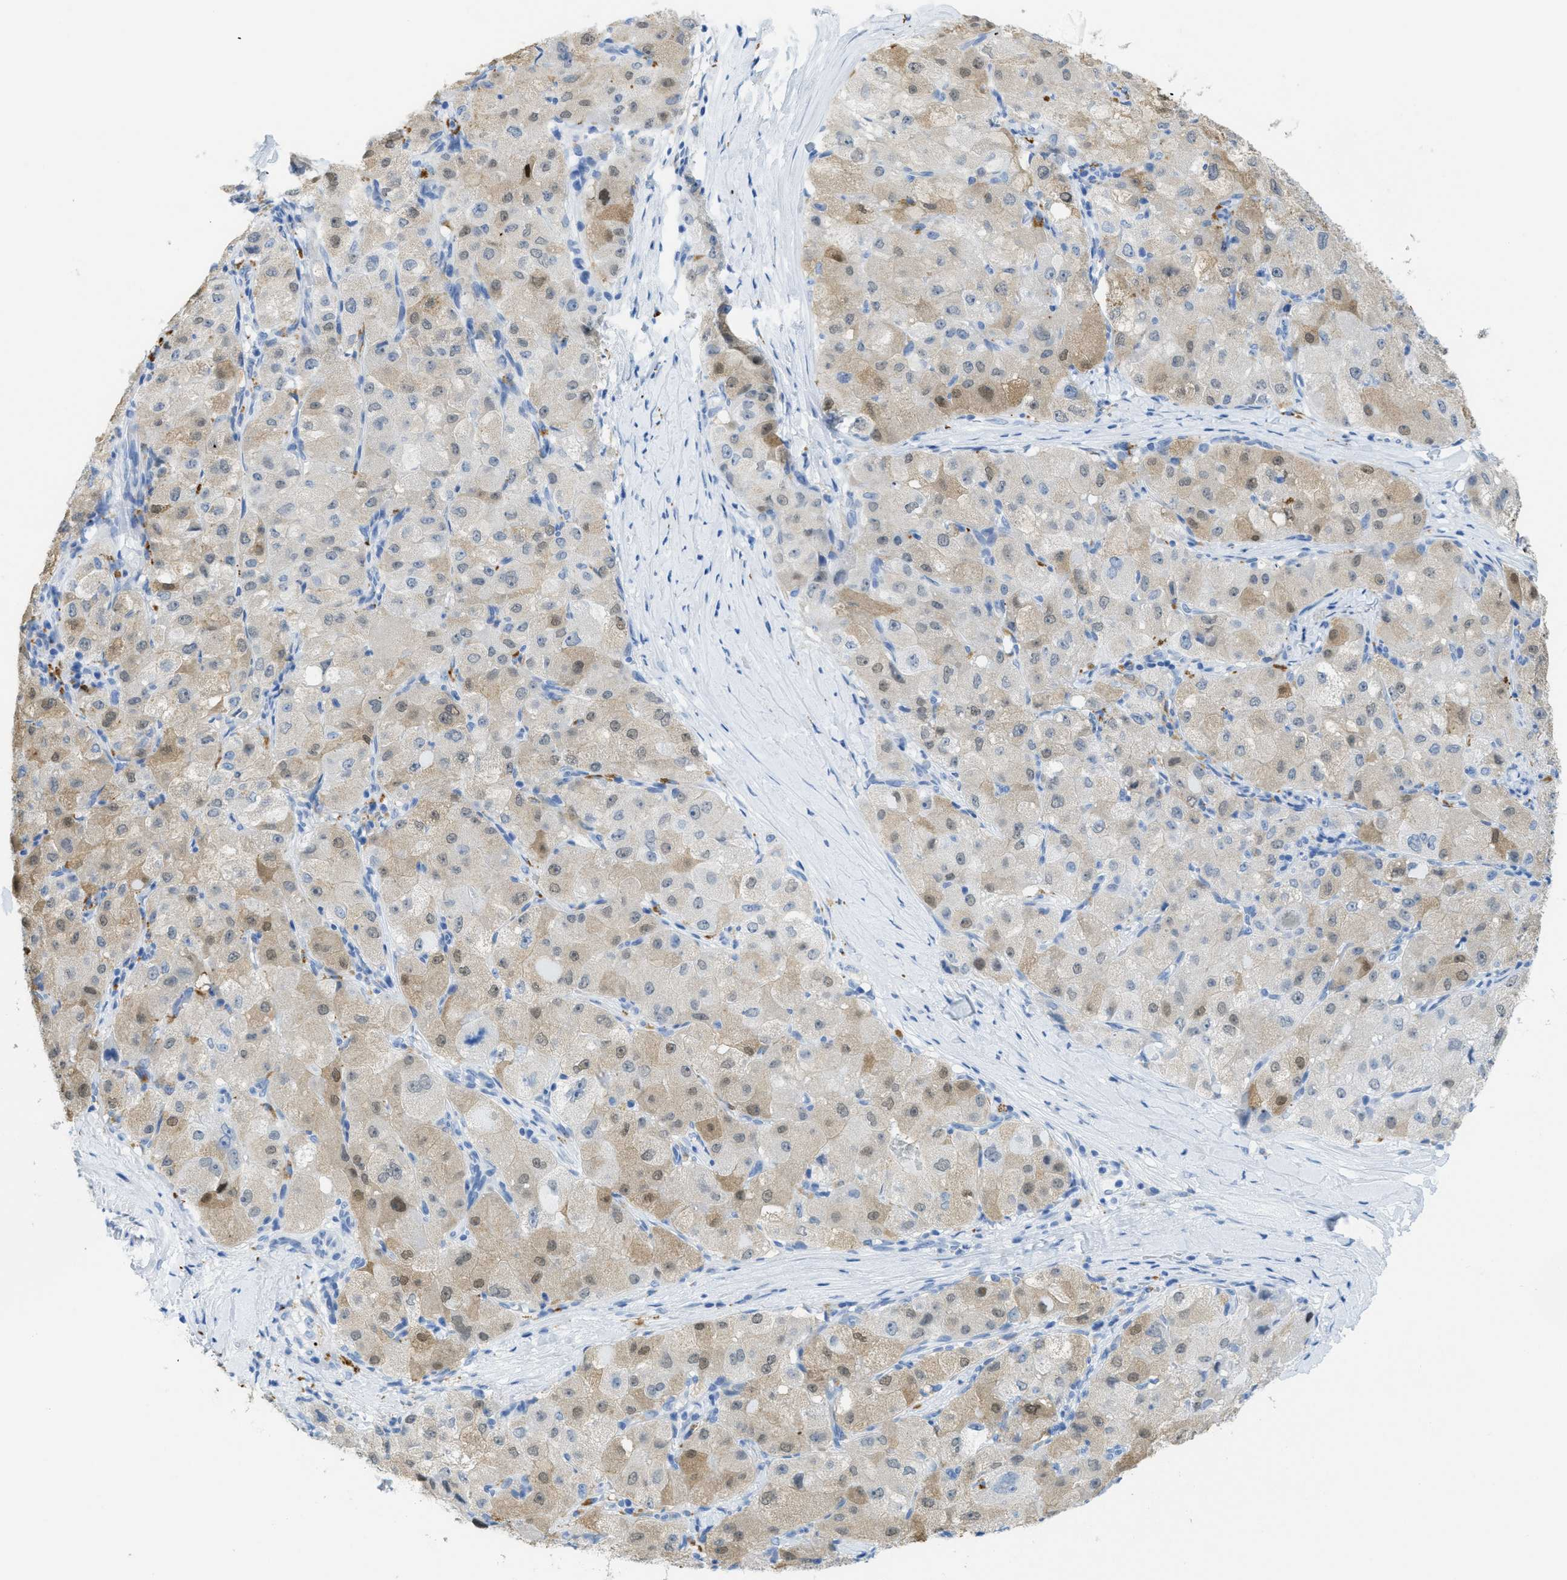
{"staining": {"intensity": "weak", "quantity": "25%-75%", "location": "cytoplasmic/membranous"}, "tissue": "liver cancer", "cell_type": "Tumor cells", "image_type": "cancer", "snomed": [{"axis": "morphology", "description": "Carcinoma, Hepatocellular, NOS"}, {"axis": "topography", "description": "Liver"}], "caption": "Approximately 25%-75% of tumor cells in liver cancer (hepatocellular carcinoma) reveal weak cytoplasmic/membranous protein positivity as visualized by brown immunohistochemical staining.", "gene": "WDR4", "patient": {"sex": "male", "age": 80}}